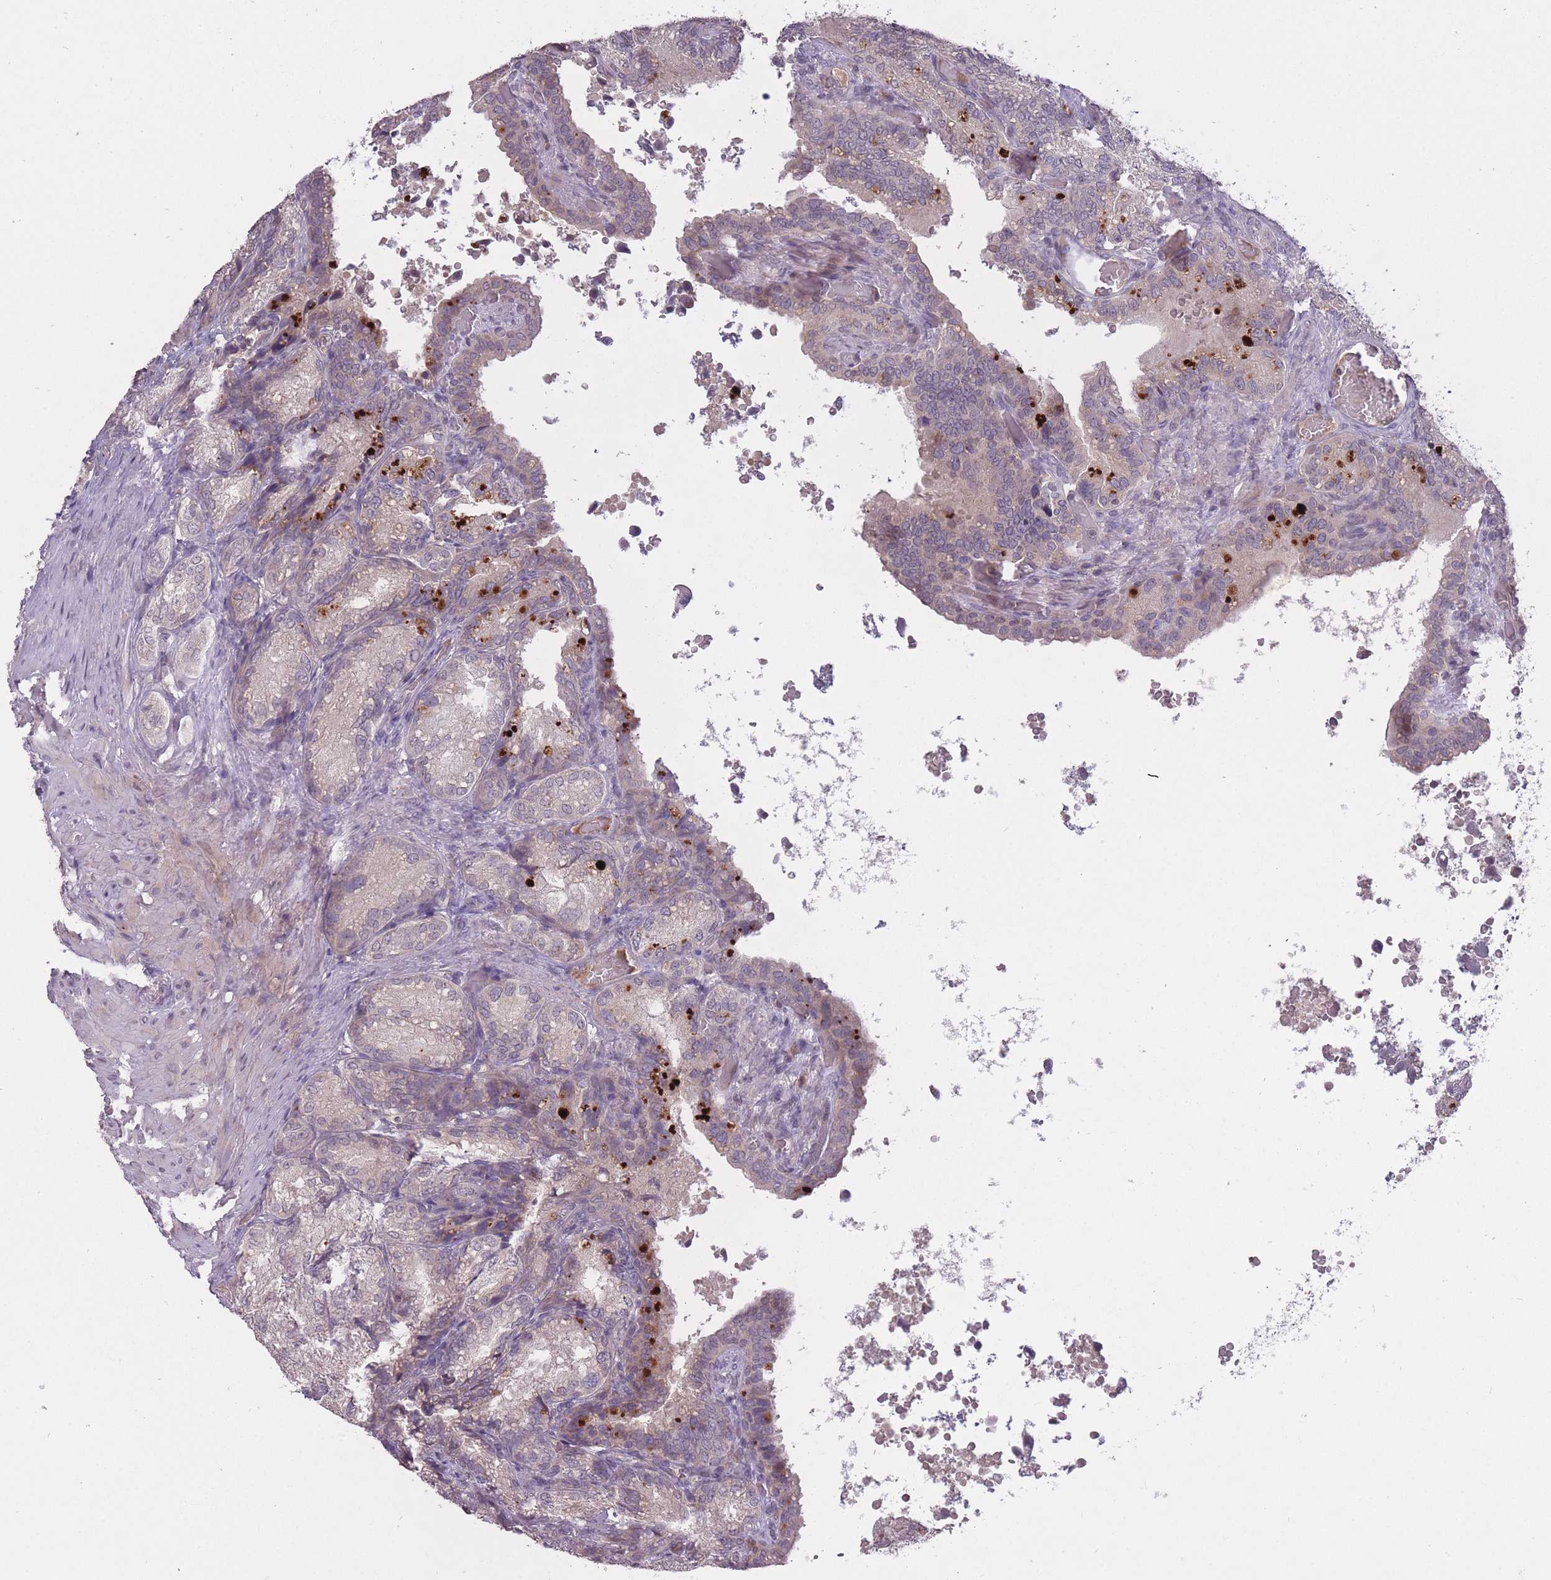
{"staining": {"intensity": "negative", "quantity": "none", "location": "none"}, "tissue": "seminal vesicle", "cell_type": "Glandular cells", "image_type": "normal", "snomed": [{"axis": "morphology", "description": "Normal tissue, NOS"}, {"axis": "topography", "description": "Seminal veicle"}], "caption": "The micrograph reveals no staining of glandular cells in benign seminal vesicle.", "gene": "ADCYAP1R1", "patient": {"sex": "male", "age": 58}}